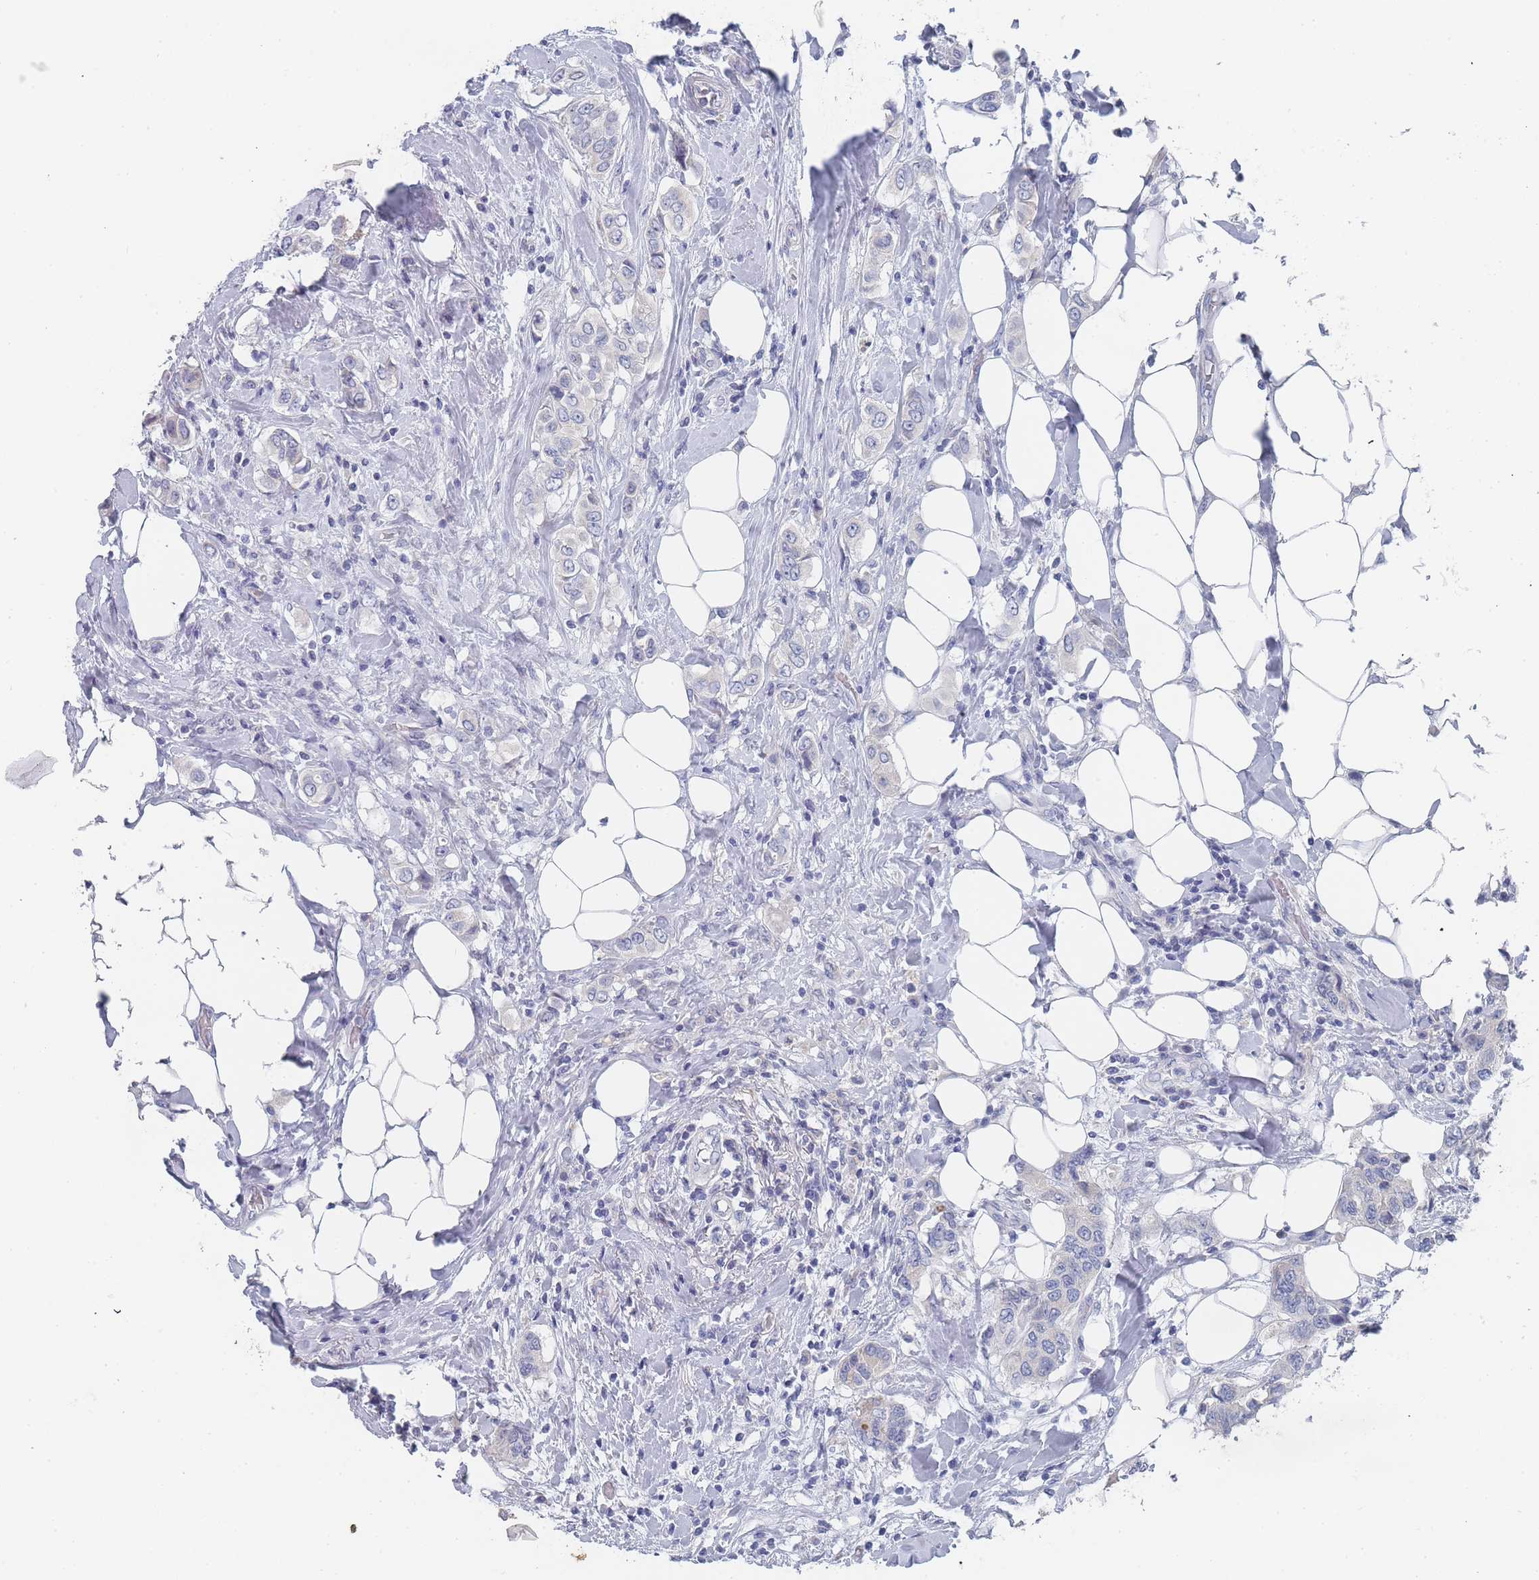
{"staining": {"intensity": "negative", "quantity": "none", "location": "none"}, "tissue": "breast cancer", "cell_type": "Tumor cells", "image_type": "cancer", "snomed": [{"axis": "morphology", "description": "Lobular carcinoma"}, {"axis": "topography", "description": "Breast"}], "caption": "Immunohistochemical staining of lobular carcinoma (breast) displays no significant staining in tumor cells.", "gene": "ACAD11", "patient": {"sex": "female", "age": 51}}